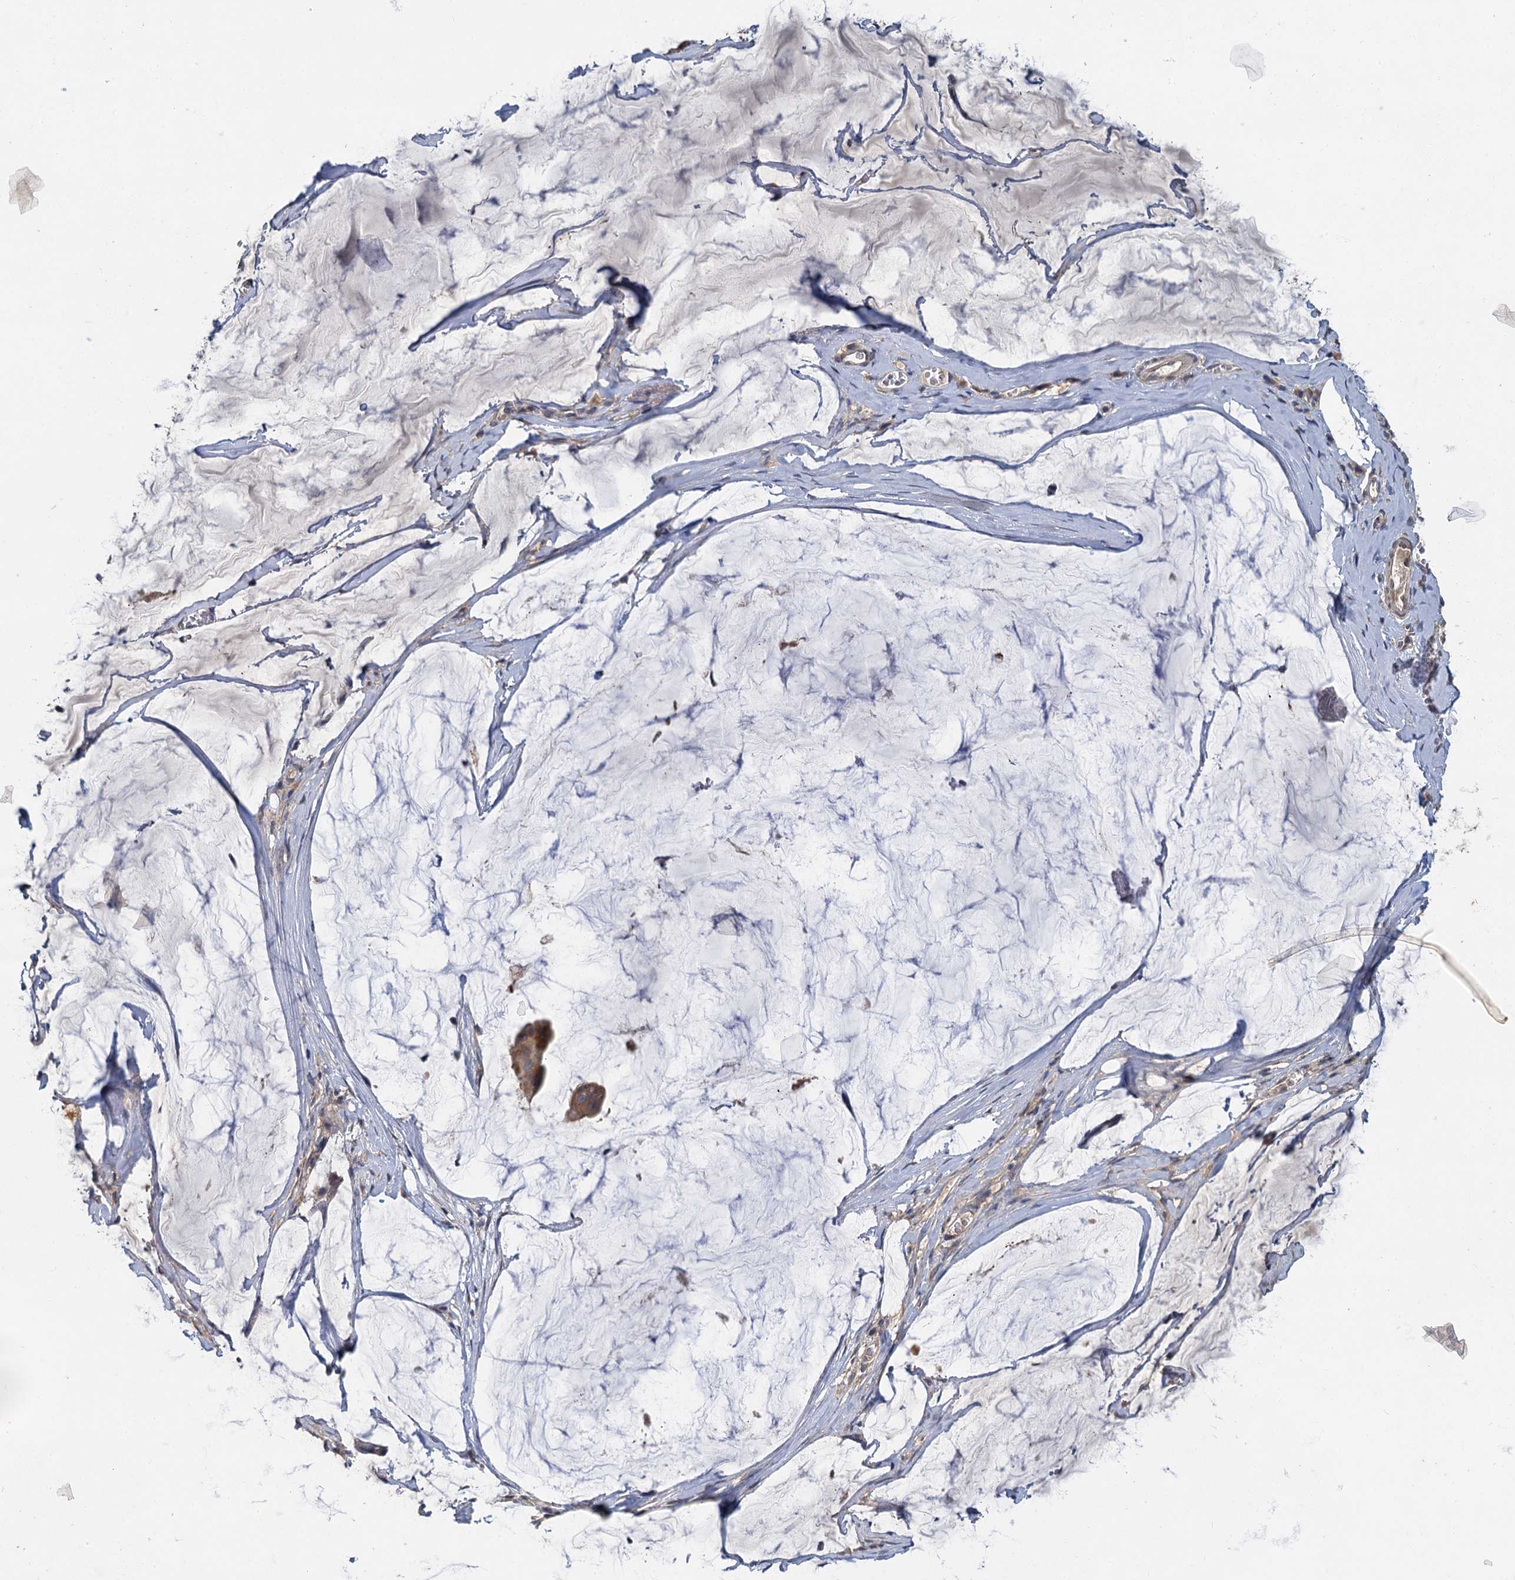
{"staining": {"intensity": "moderate", "quantity": ">75%", "location": "cytoplasmic/membranous"}, "tissue": "ovarian cancer", "cell_type": "Tumor cells", "image_type": "cancer", "snomed": [{"axis": "morphology", "description": "Cystadenocarcinoma, mucinous, NOS"}, {"axis": "topography", "description": "Ovary"}], "caption": "Protein expression by immunohistochemistry (IHC) displays moderate cytoplasmic/membranous positivity in approximately >75% of tumor cells in ovarian cancer (mucinous cystadenocarcinoma). (DAB (3,3'-diaminobenzidine) IHC with brightfield microscopy, high magnification).", "gene": "ZNF324", "patient": {"sex": "female", "age": 73}}